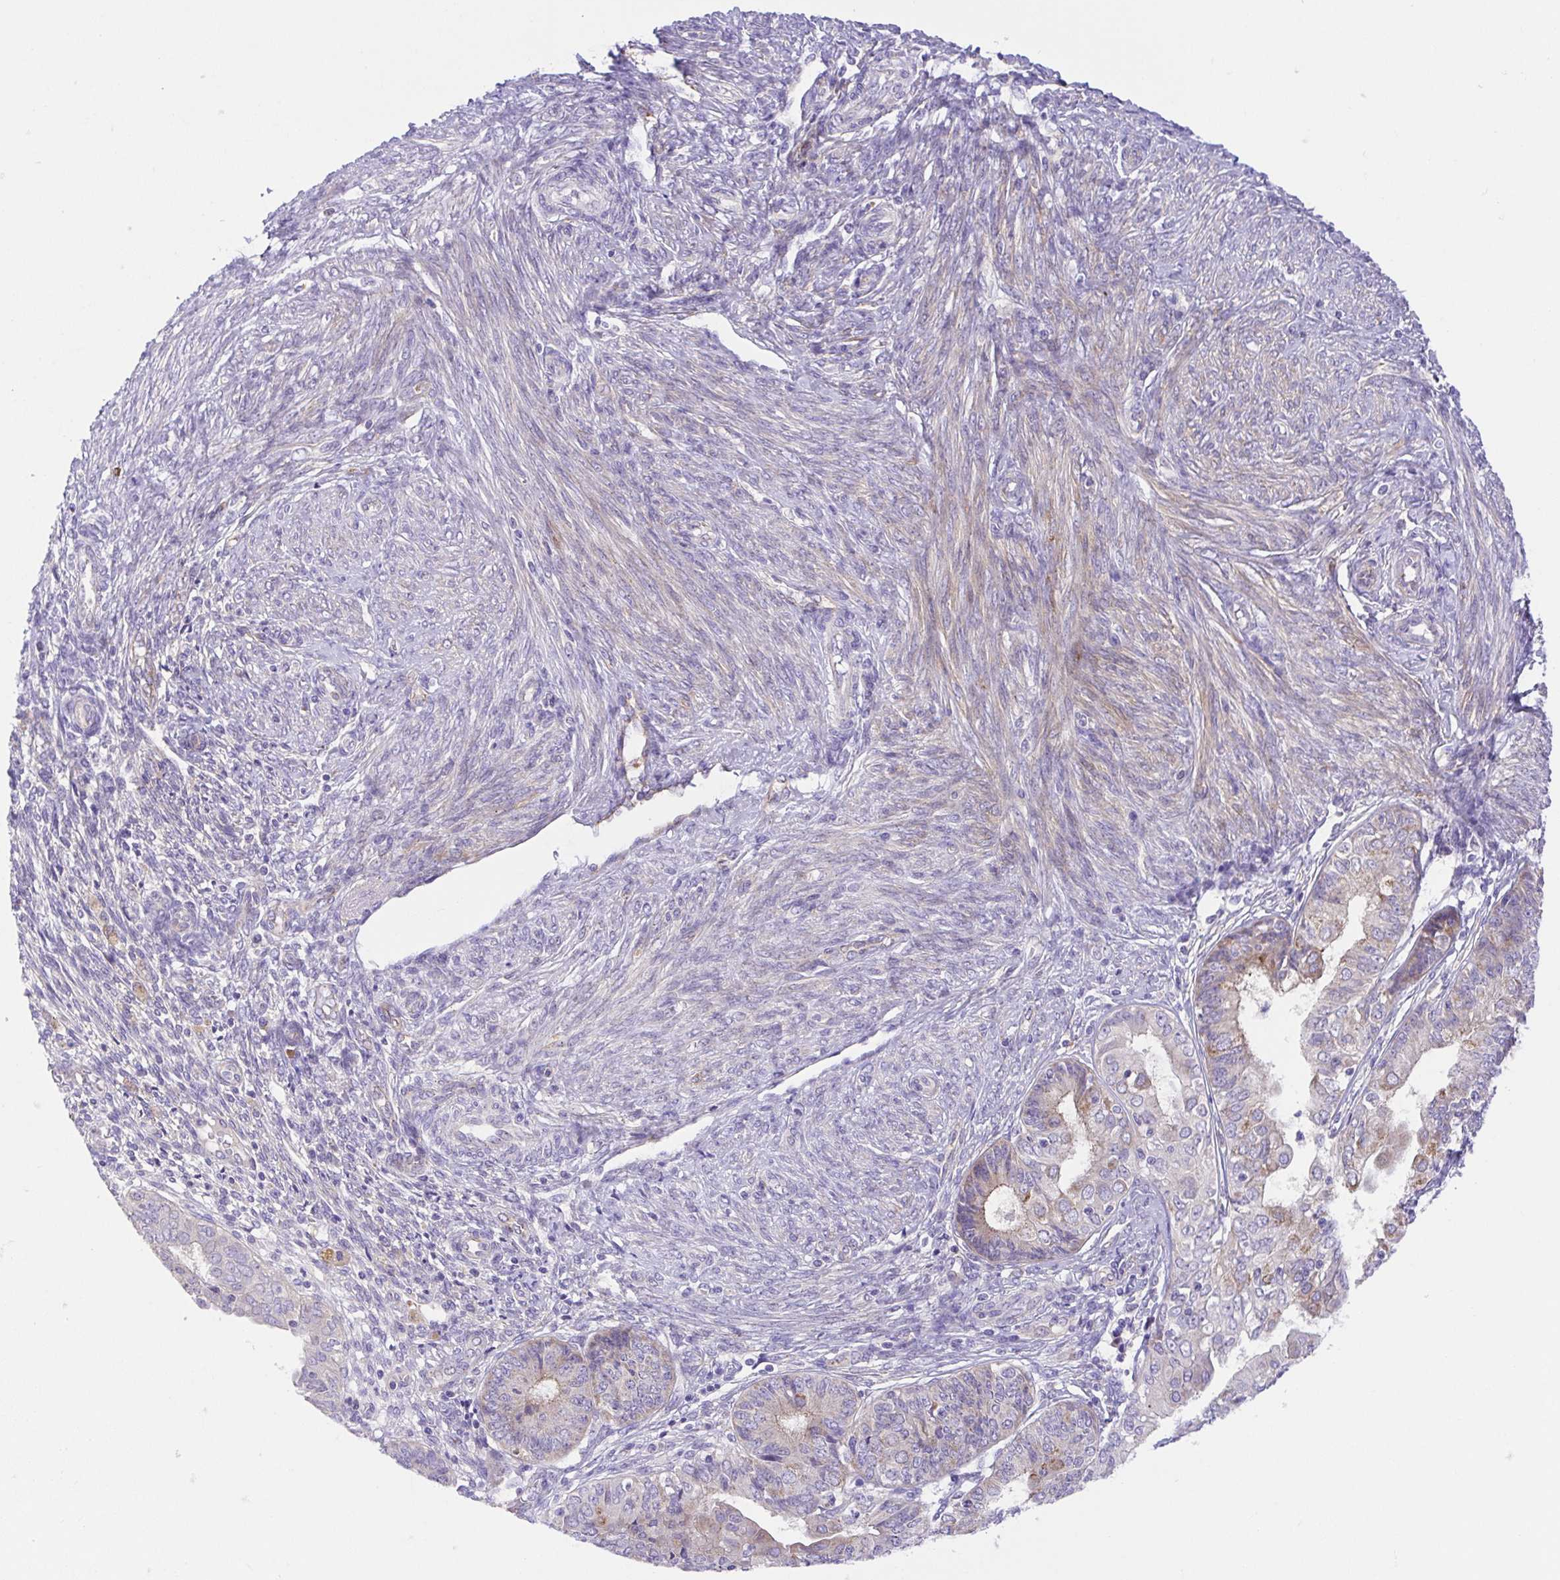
{"staining": {"intensity": "weak", "quantity": "<25%", "location": "cytoplasmic/membranous"}, "tissue": "endometrial cancer", "cell_type": "Tumor cells", "image_type": "cancer", "snomed": [{"axis": "morphology", "description": "Adenocarcinoma, NOS"}, {"axis": "topography", "description": "Endometrium"}], "caption": "This is an immunohistochemistry (IHC) micrograph of endometrial adenocarcinoma. There is no staining in tumor cells.", "gene": "SLC13A1", "patient": {"sex": "female", "age": 68}}